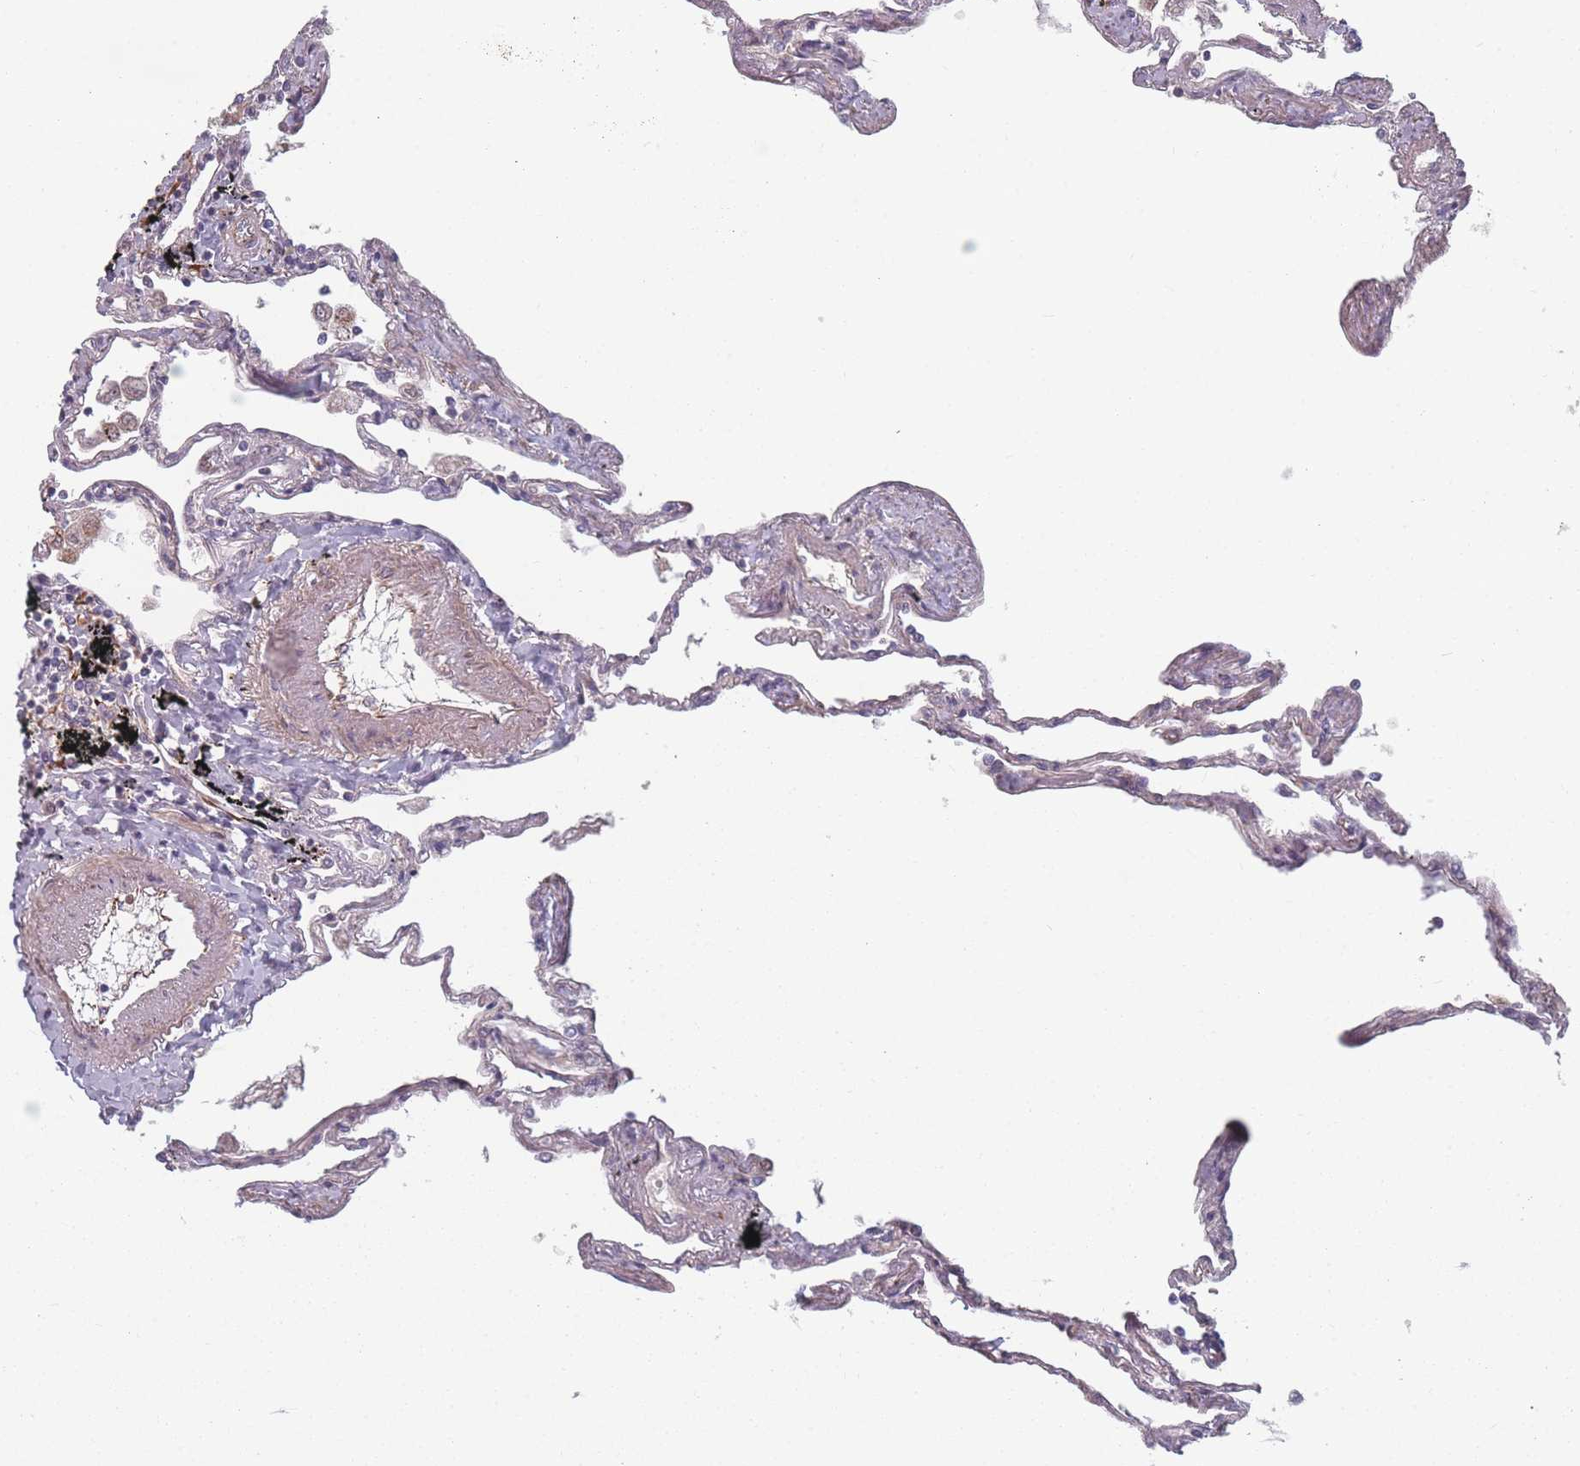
{"staining": {"intensity": "negative", "quantity": "none", "location": "none"}, "tissue": "lung", "cell_type": "Alveolar cells", "image_type": "normal", "snomed": [{"axis": "morphology", "description": "Normal tissue, NOS"}, {"axis": "topography", "description": "Lung"}], "caption": "The histopathology image displays no significant positivity in alveolar cells of lung. (Stains: DAB immunohistochemistry (IHC) with hematoxylin counter stain, Microscopy: brightfield microscopy at high magnification).", "gene": "EEF1AKMT2", "patient": {"sex": "female", "age": 67}}